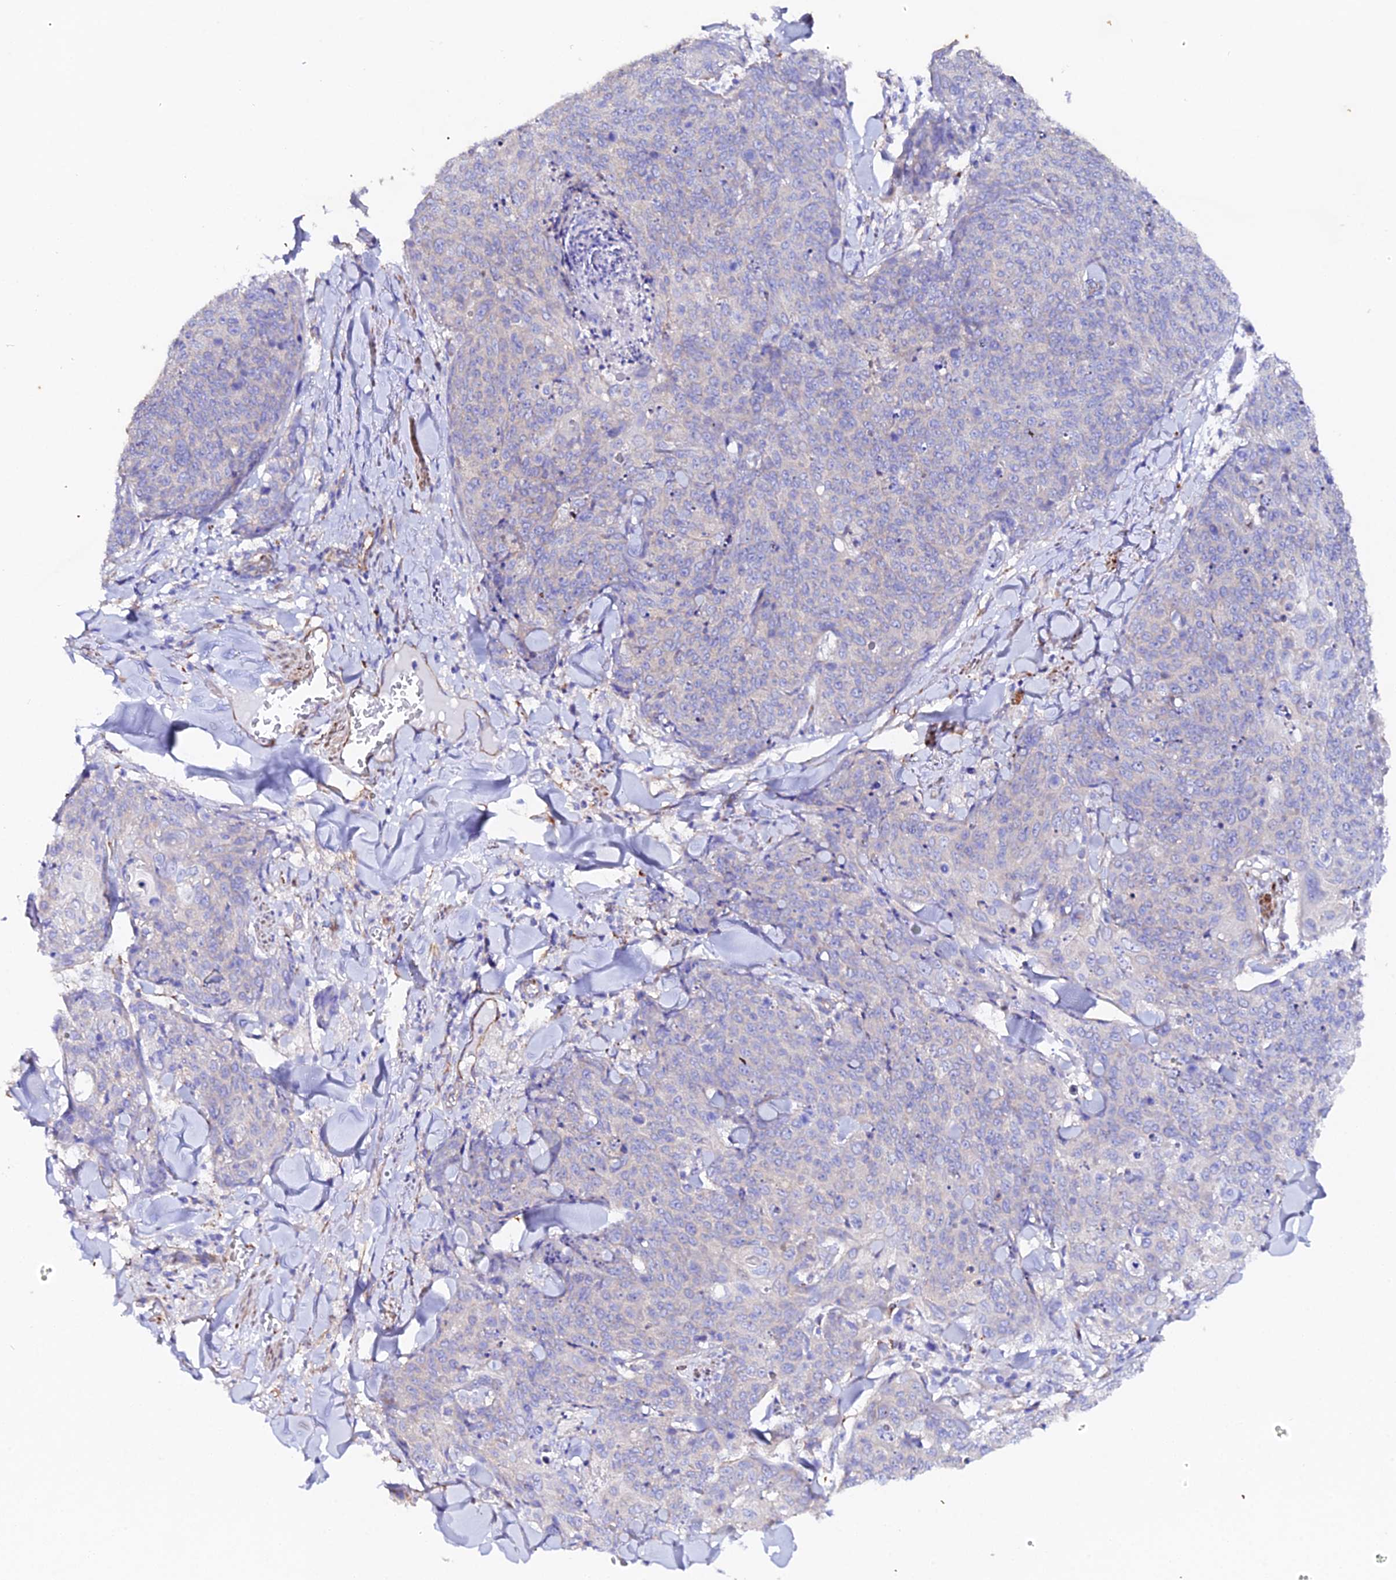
{"staining": {"intensity": "negative", "quantity": "none", "location": "none"}, "tissue": "skin cancer", "cell_type": "Tumor cells", "image_type": "cancer", "snomed": [{"axis": "morphology", "description": "Squamous cell carcinoma, NOS"}, {"axis": "topography", "description": "Skin"}, {"axis": "topography", "description": "Vulva"}], "caption": "Tumor cells show no significant staining in skin squamous cell carcinoma. Nuclei are stained in blue.", "gene": "CFAP45", "patient": {"sex": "female", "age": 85}}